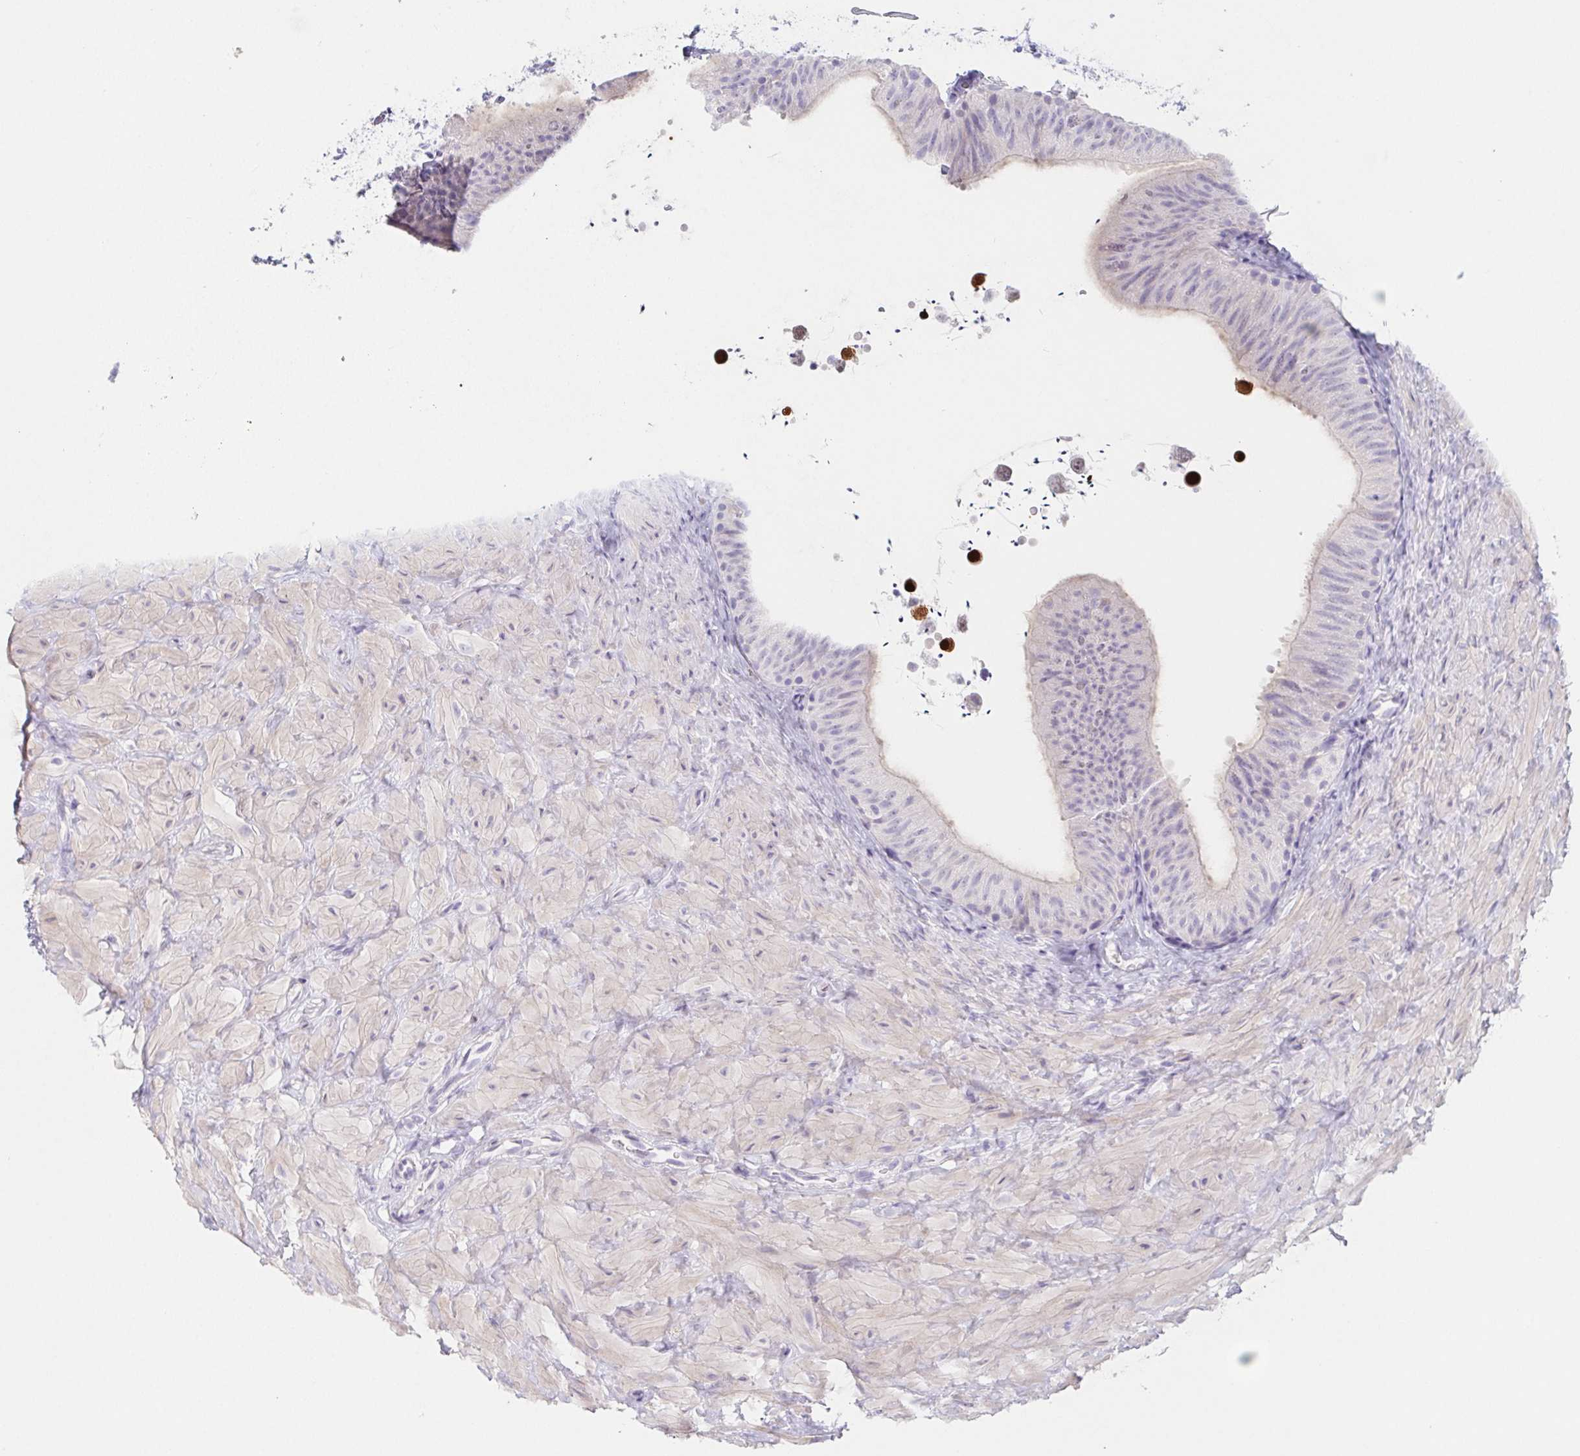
{"staining": {"intensity": "negative", "quantity": "none", "location": "none"}, "tissue": "epididymis", "cell_type": "Glandular cells", "image_type": "normal", "snomed": [{"axis": "morphology", "description": "Normal tissue, NOS"}, {"axis": "topography", "description": "Epididymis, spermatic cord, NOS"}, {"axis": "topography", "description": "Epididymis"}], "caption": "Glandular cells show no significant staining in benign epididymis. Nuclei are stained in blue.", "gene": "HDGFL1", "patient": {"sex": "male", "age": 31}}